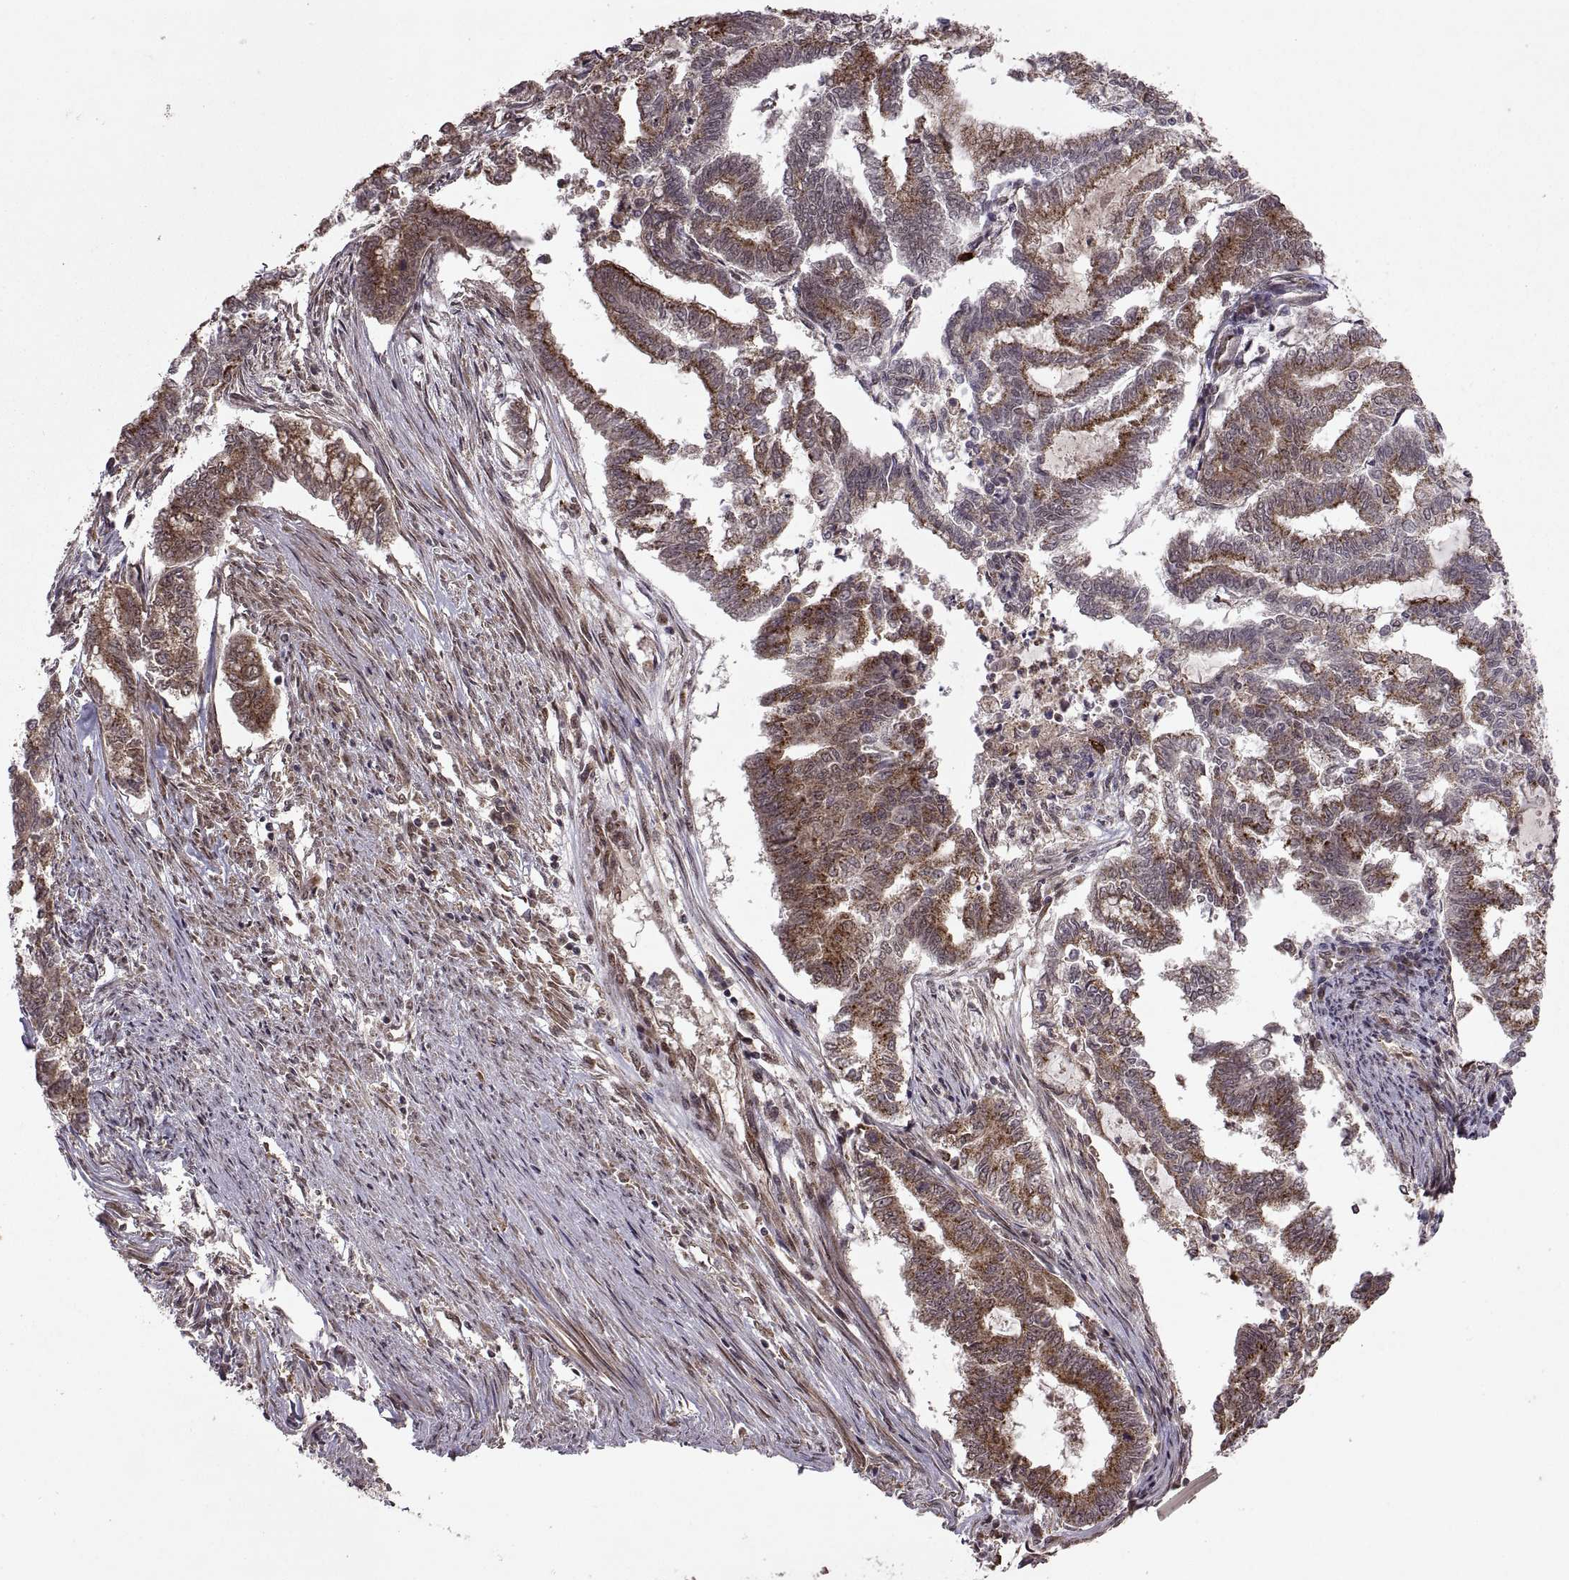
{"staining": {"intensity": "moderate", "quantity": ">75%", "location": "cytoplasmic/membranous"}, "tissue": "endometrial cancer", "cell_type": "Tumor cells", "image_type": "cancer", "snomed": [{"axis": "morphology", "description": "Adenocarcinoma, NOS"}, {"axis": "topography", "description": "Endometrium"}], "caption": "Immunohistochemistry (DAB) staining of endometrial cancer (adenocarcinoma) exhibits moderate cytoplasmic/membranous protein staining in approximately >75% of tumor cells.", "gene": "PTOV1", "patient": {"sex": "female", "age": 79}}